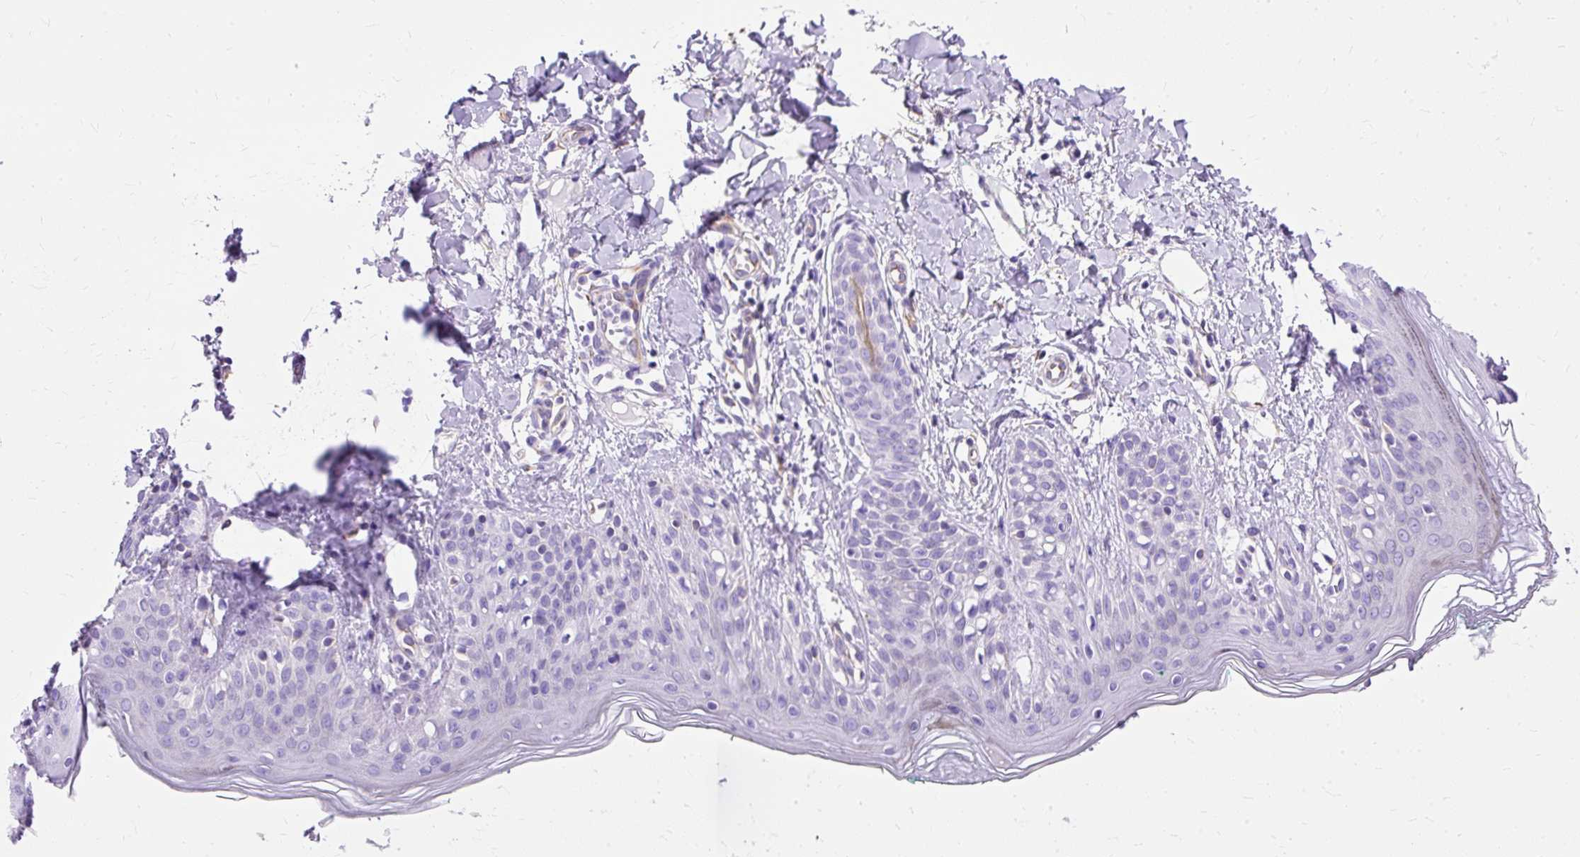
{"staining": {"intensity": "negative", "quantity": "none", "location": "none"}, "tissue": "skin", "cell_type": "Fibroblasts", "image_type": "normal", "snomed": [{"axis": "morphology", "description": "Normal tissue, NOS"}, {"axis": "topography", "description": "Skin"}], "caption": "Fibroblasts show no significant staining in normal skin. (DAB IHC visualized using brightfield microscopy, high magnification).", "gene": "MYO6", "patient": {"sex": "male", "age": 16}}